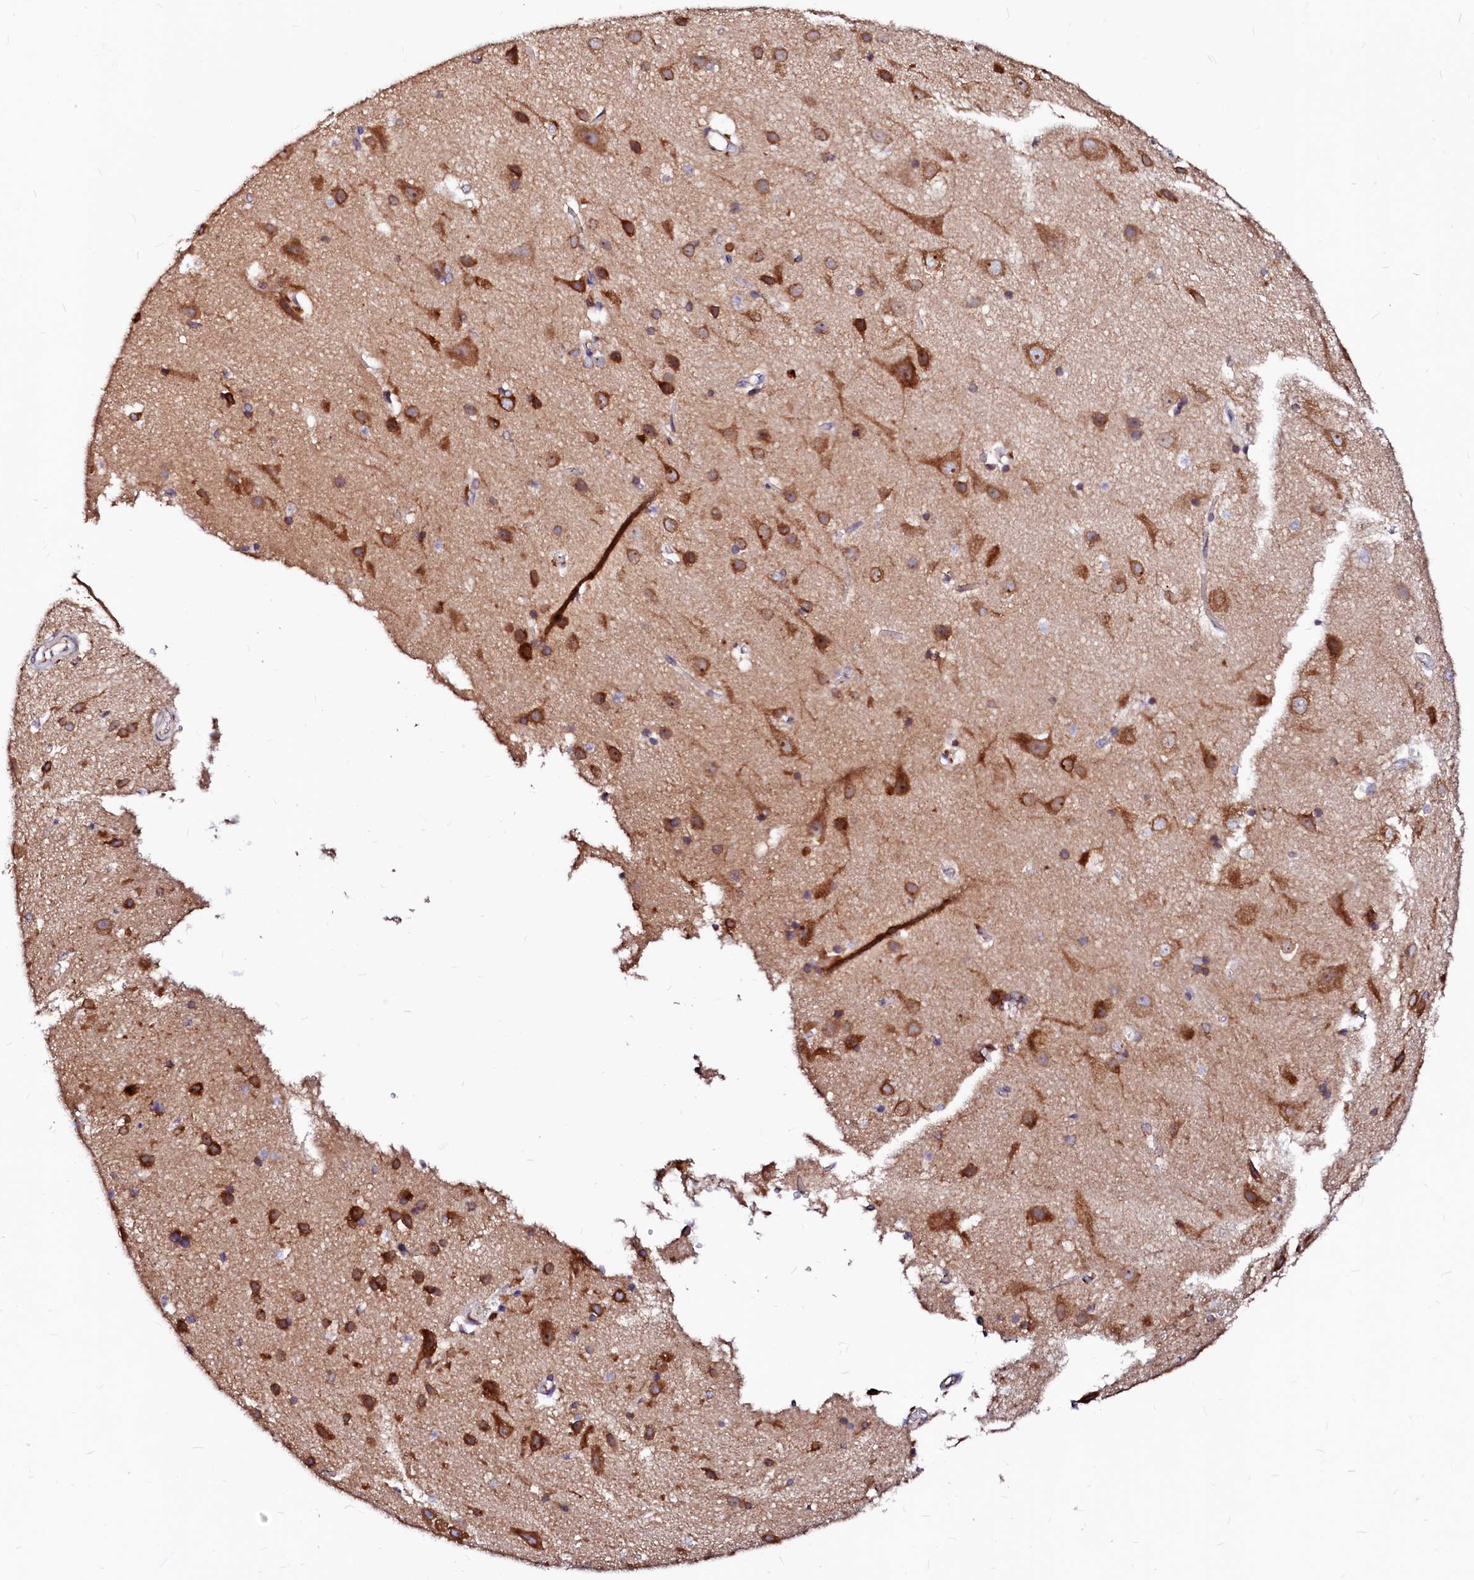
{"staining": {"intensity": "weak", "quantity": "<25%", "location": "cytoplasmic/membranous"}, "tissue": "cerebral cortex", "cell_type": "Endothelial cells", "image_type": "normal", "snomed": [{"axis": "morphology", "description": "Normal tissue, NOS"}, {"axis": "topography", "description": "Cerebral cortex"}], "caption": "This photomicrograph is of benign cerebral cortex stained with immunohistochemistry to label a protein in brown with the nuclei are counter-stained blue. There is no staining in endothelial cells.", "gene": "DERL1", "patient": {"sex": "male", "age": 54}}